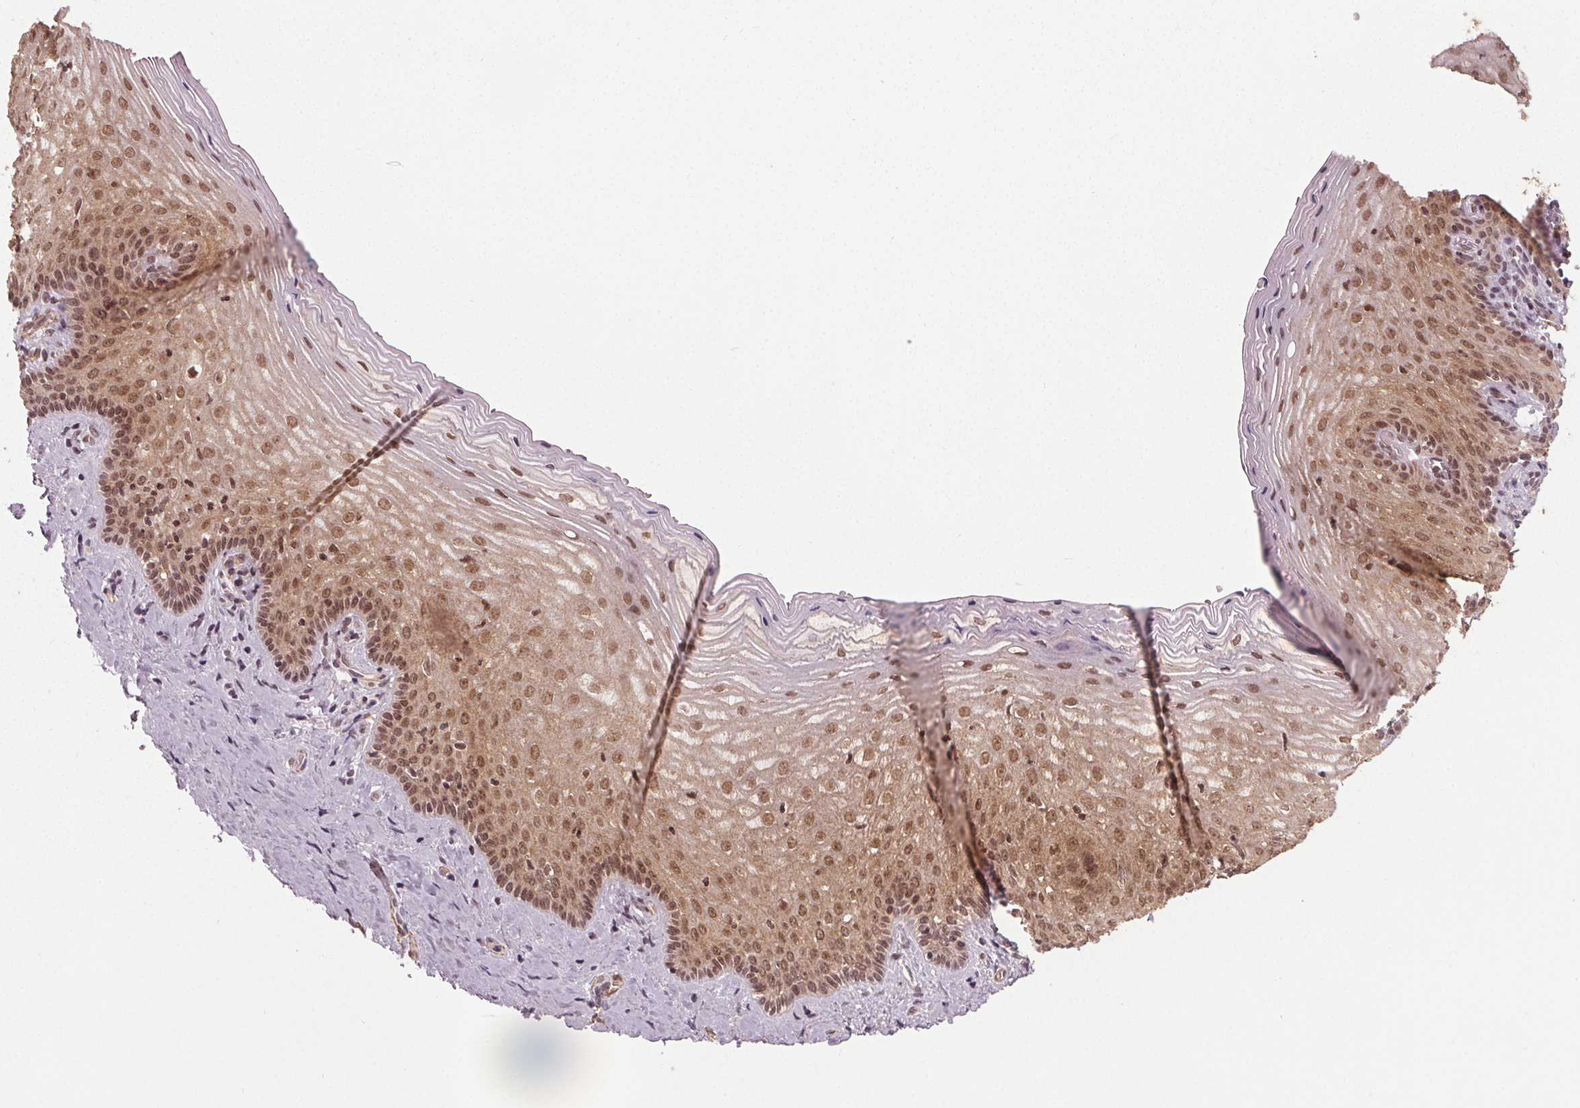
{"staining": {"intensity": "moderate", "quantity": "25%-75%", "location": "nuclear"}, "tissue": "vagina", "cell_type": "Squamous epithelial cells", "image_type": "normal", "snomed": [{"axis": "morphology", "description": "Normal tissue, NOS"}, {"axis": "topography", "description": "Vagina"}], "caption": "Protein analysis of normal vagina demonstrates moderate nuclear positivity in approximately 25%-75% of squamous epithelial cells. (Brightfield microscopy of DAB IHC at high magnification).", "gene": "PKP1", "patient": {"sex": "female", "age": 45}}